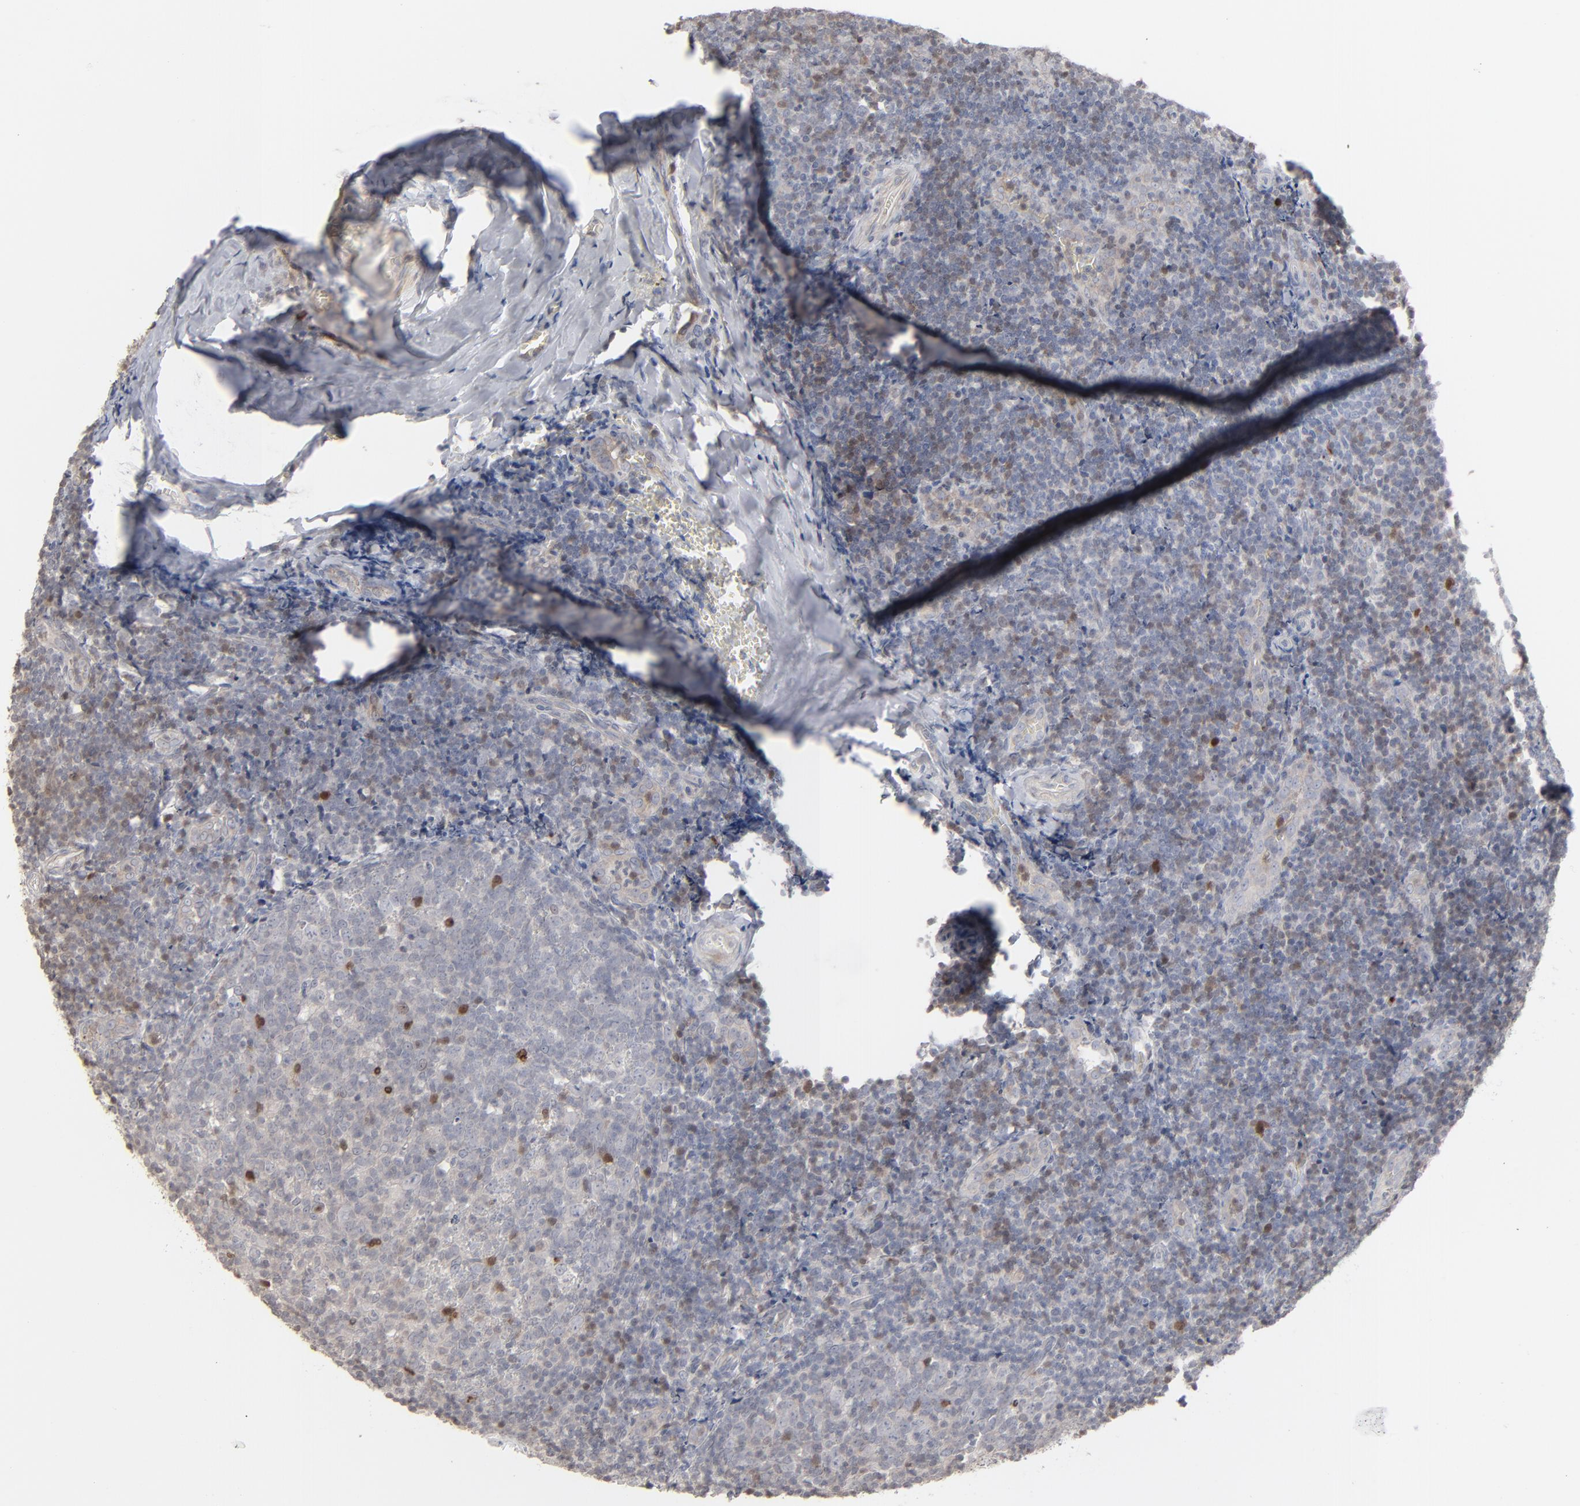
{"staining": {"intensity": "weak", "quantity": "<25%", "location": "cytoplasmic/membranous"}, "tissue": "tonsil", "cell_type": "Germinal center cells", "image_type": "normal", "snomed": [{"axis": "morphology", "description": "Normal tissue, NOS"}, {"axis": "topography", "description": "Tonsil"}], "caption": "Histopathology image shows no significant protein staining in germinal center cells of normal tonsil. The staining was performed using DAB to visualize the protein expression in brown, while the nuclei were stained in blue with hematoxylin (Magnification: 20x).", "gene": "STAT4", "patient": {"sex": "male", "age": 31}}